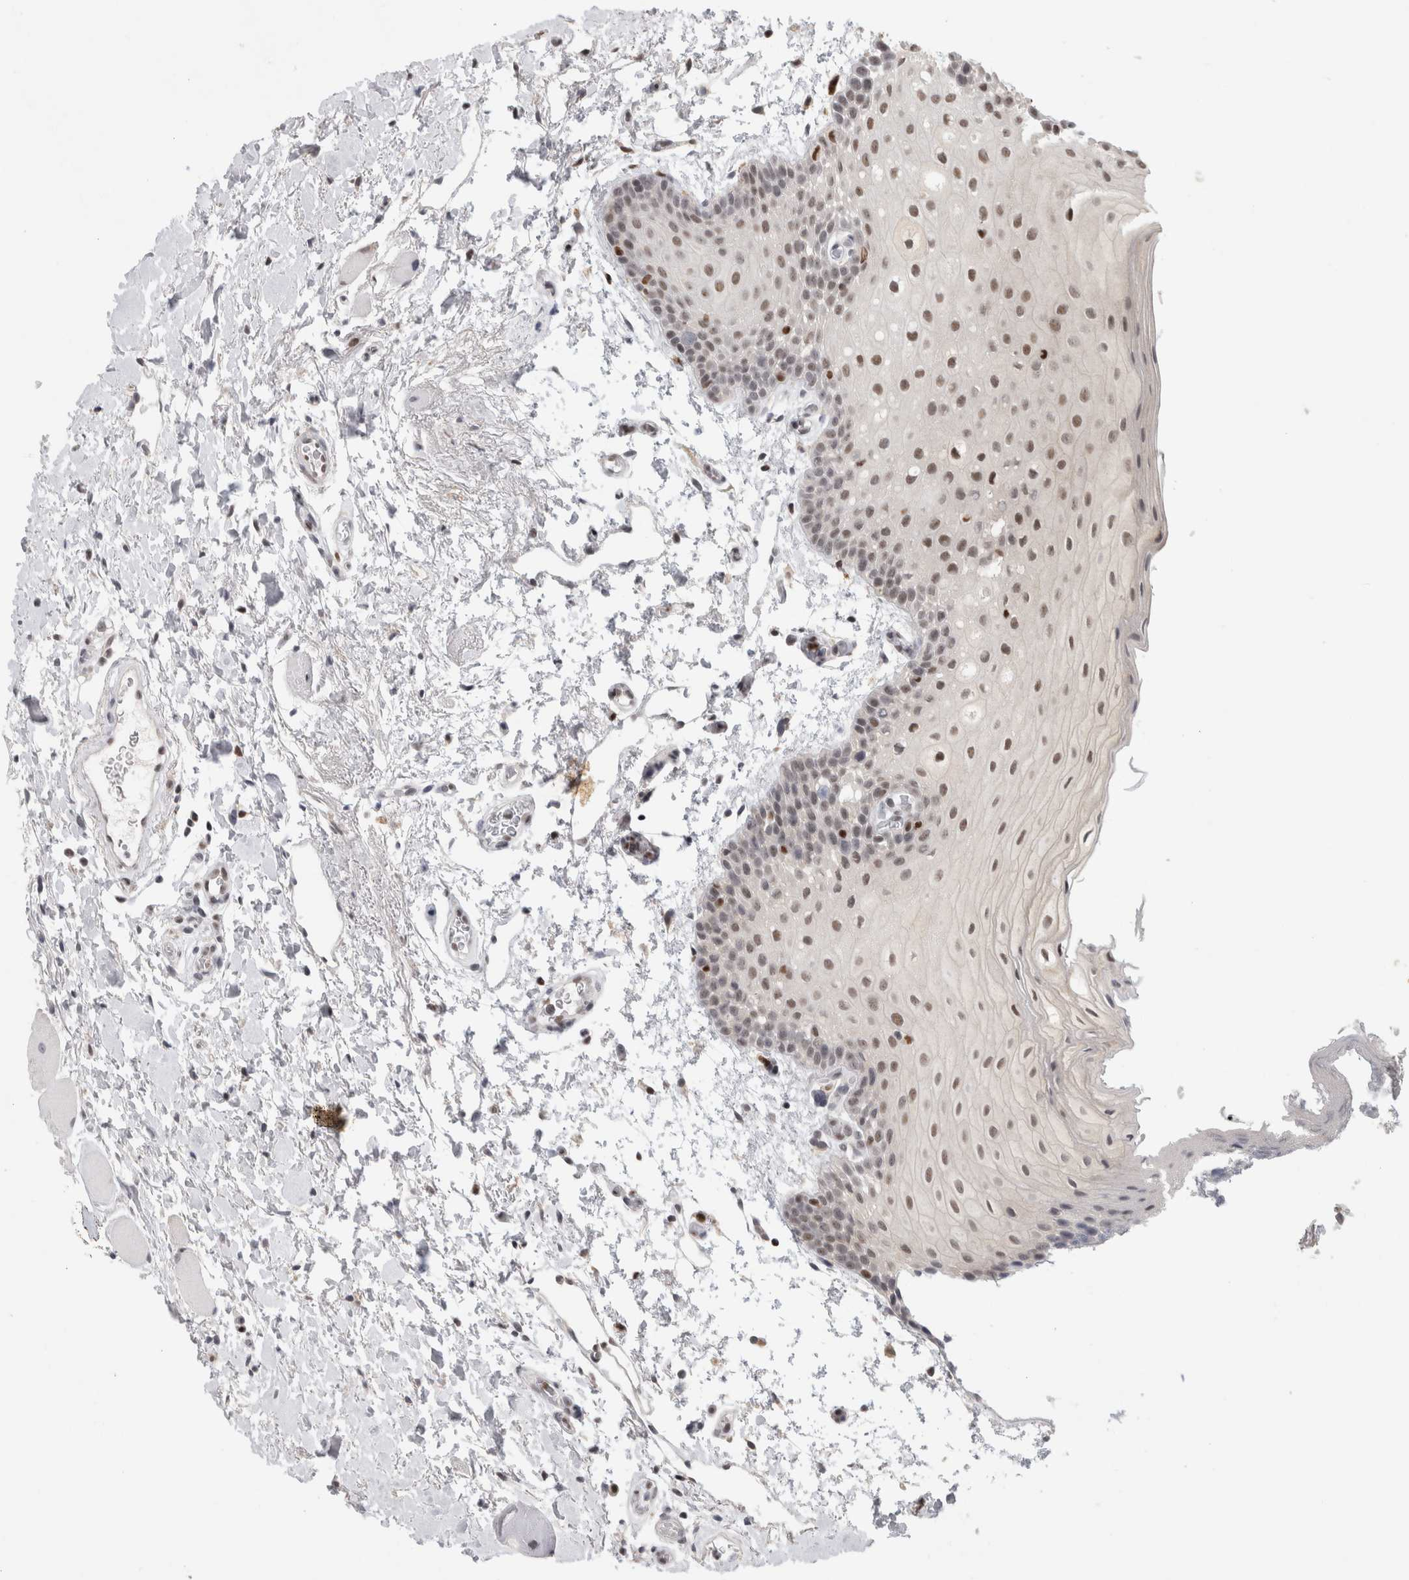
{"staining": {"intensity": "moderate", "quantity": "25%-75%", "location": "nuclear"}, "tissue": "oral mucosa", "cell_type": "Squamous epithelial cells", "image_type": "normal", "snomed": [{"axis": "morphology", "description": "Normal tissue, NOS"}, {"axis": "topography", "description": "Oral tissue"}], "caption": "A brown stain highlights moderate nuclear staining of a protein in squamous epithelial cells of unremarkable human oral mucosa.", "gene": "SRARP", "patient": {"sex": "male", "age": 62}}